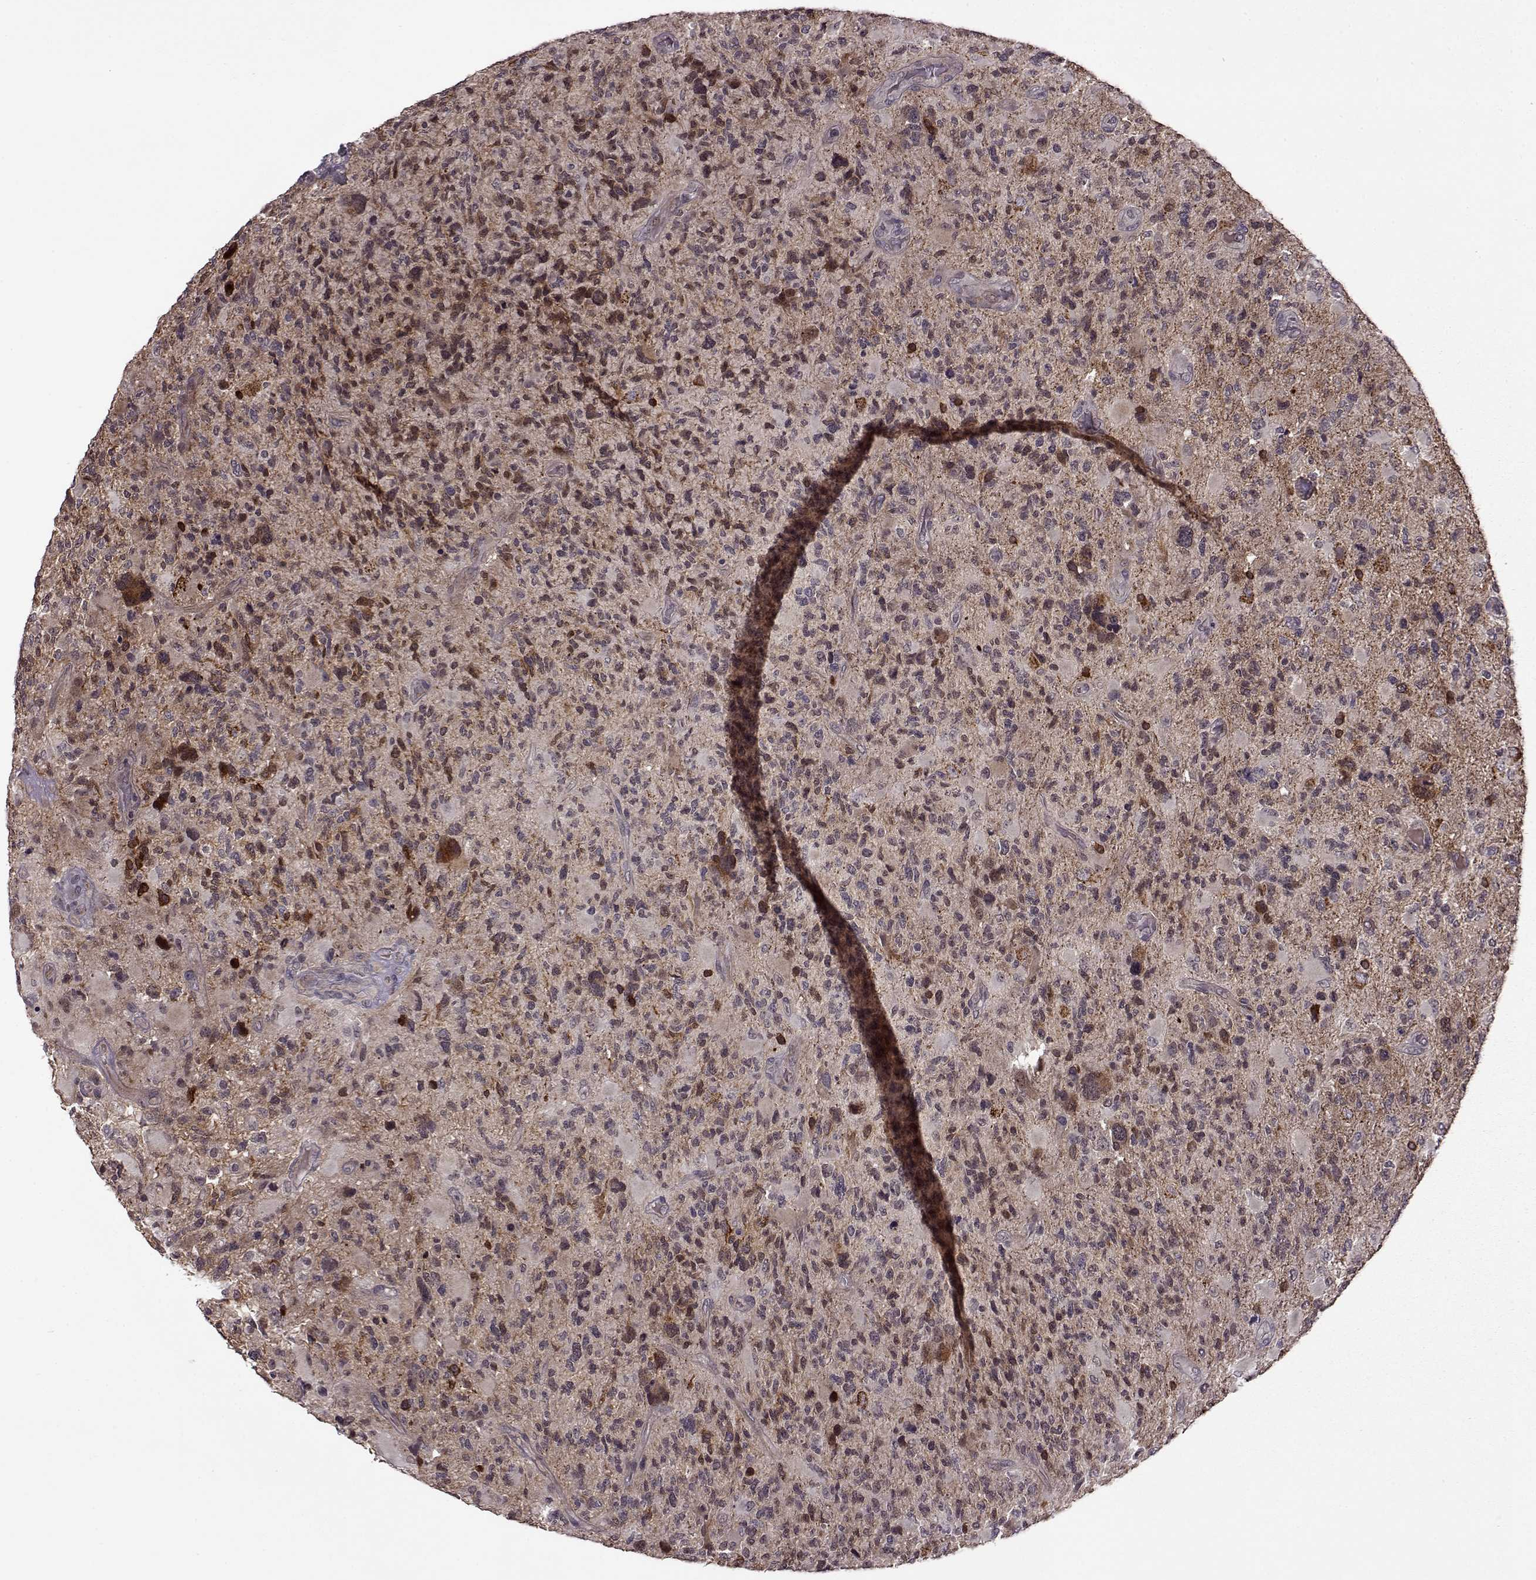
{"staining": {"intensity": "strong", "quantity": "<25%", "location": "nuclear"}, "tissue": "glioma", "cell_type": "Tumor cells", "image_type": "cancer", "snomed": [{"axis": "morphology", "description": "Glioma, malignant, High grade"}, {"axis": "topography", "description": "Brain"}], "caption": "IHC histopathology image of human glioma stained for a protein (brown), which exhibits medium levels of strong nuclear positivity in about <25% of tumor cells.", "gene": "MAIP1", "patient": {"sex": "female", "age": 71}}